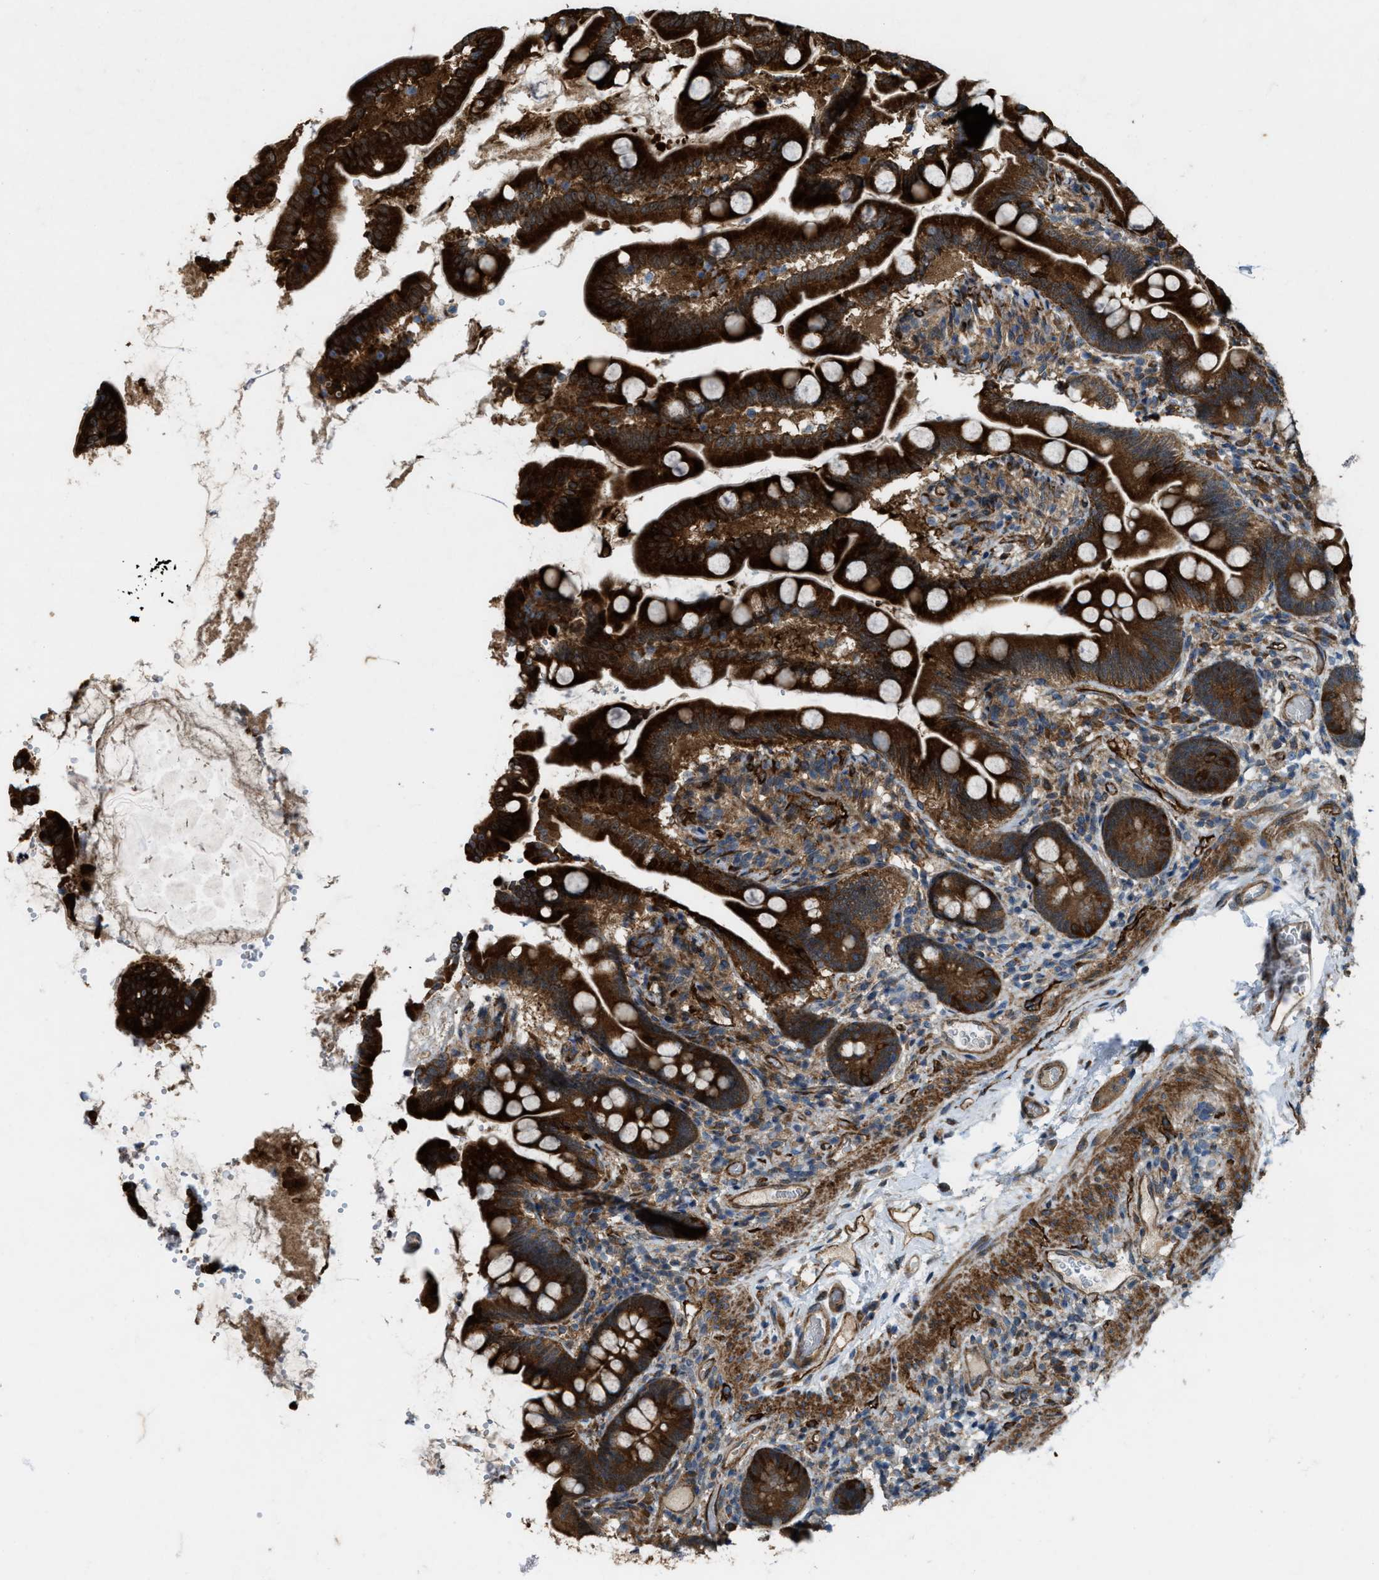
{"staining": {"intensity": "strong", "quantity": ">75%", "location": "cytoplasmic/membranous"}, "tissue": "small intestine", "cell_type": "Glandular cells", "image_type": "normal", "snomed": [{"axis": "morphology", "description": "Normal tissue, NOS"}, {"axis": "topography", "description": "Small intestine"}], "caption": "Glandular cells exhibit high levels of strong cytoplasmic/membranous expression in about >75% of cells in unremarkable human small intestine. (Stains: DAB (3,3'-diaminobenzidine) in brown, nuclei in blue, Microscopy: brightfield microscopy at high magnification).", "gene": "LRRC72", "patient": {"sex": "female", "age": 56}}